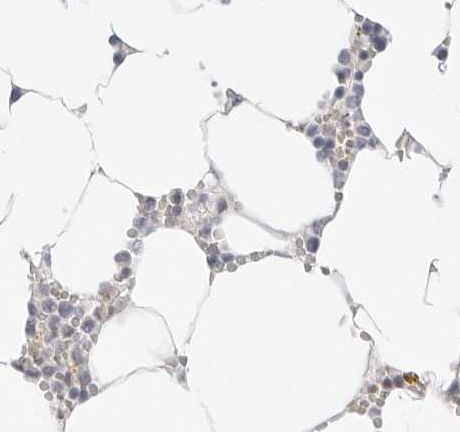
{"staining": {"intensity": "moderate", "quantity": "<25%", "location": "nuclear"}, "tissue": "bone marrow", "cell_type": "Hematopoietic cells", "image_type": "normal", "snomed": [{"axis": "morphology", "description": "Normal tissue, NOS"}, {"axis": "topography", "description": "Bone marrow"}], "caption": "Protein staining exhibits moderate nuclear staining in approximately <25% of hematopoietic cells in benign bone marrow.", "gene": "TSEN2", "patient": {"sex": "male", "age": 70}}